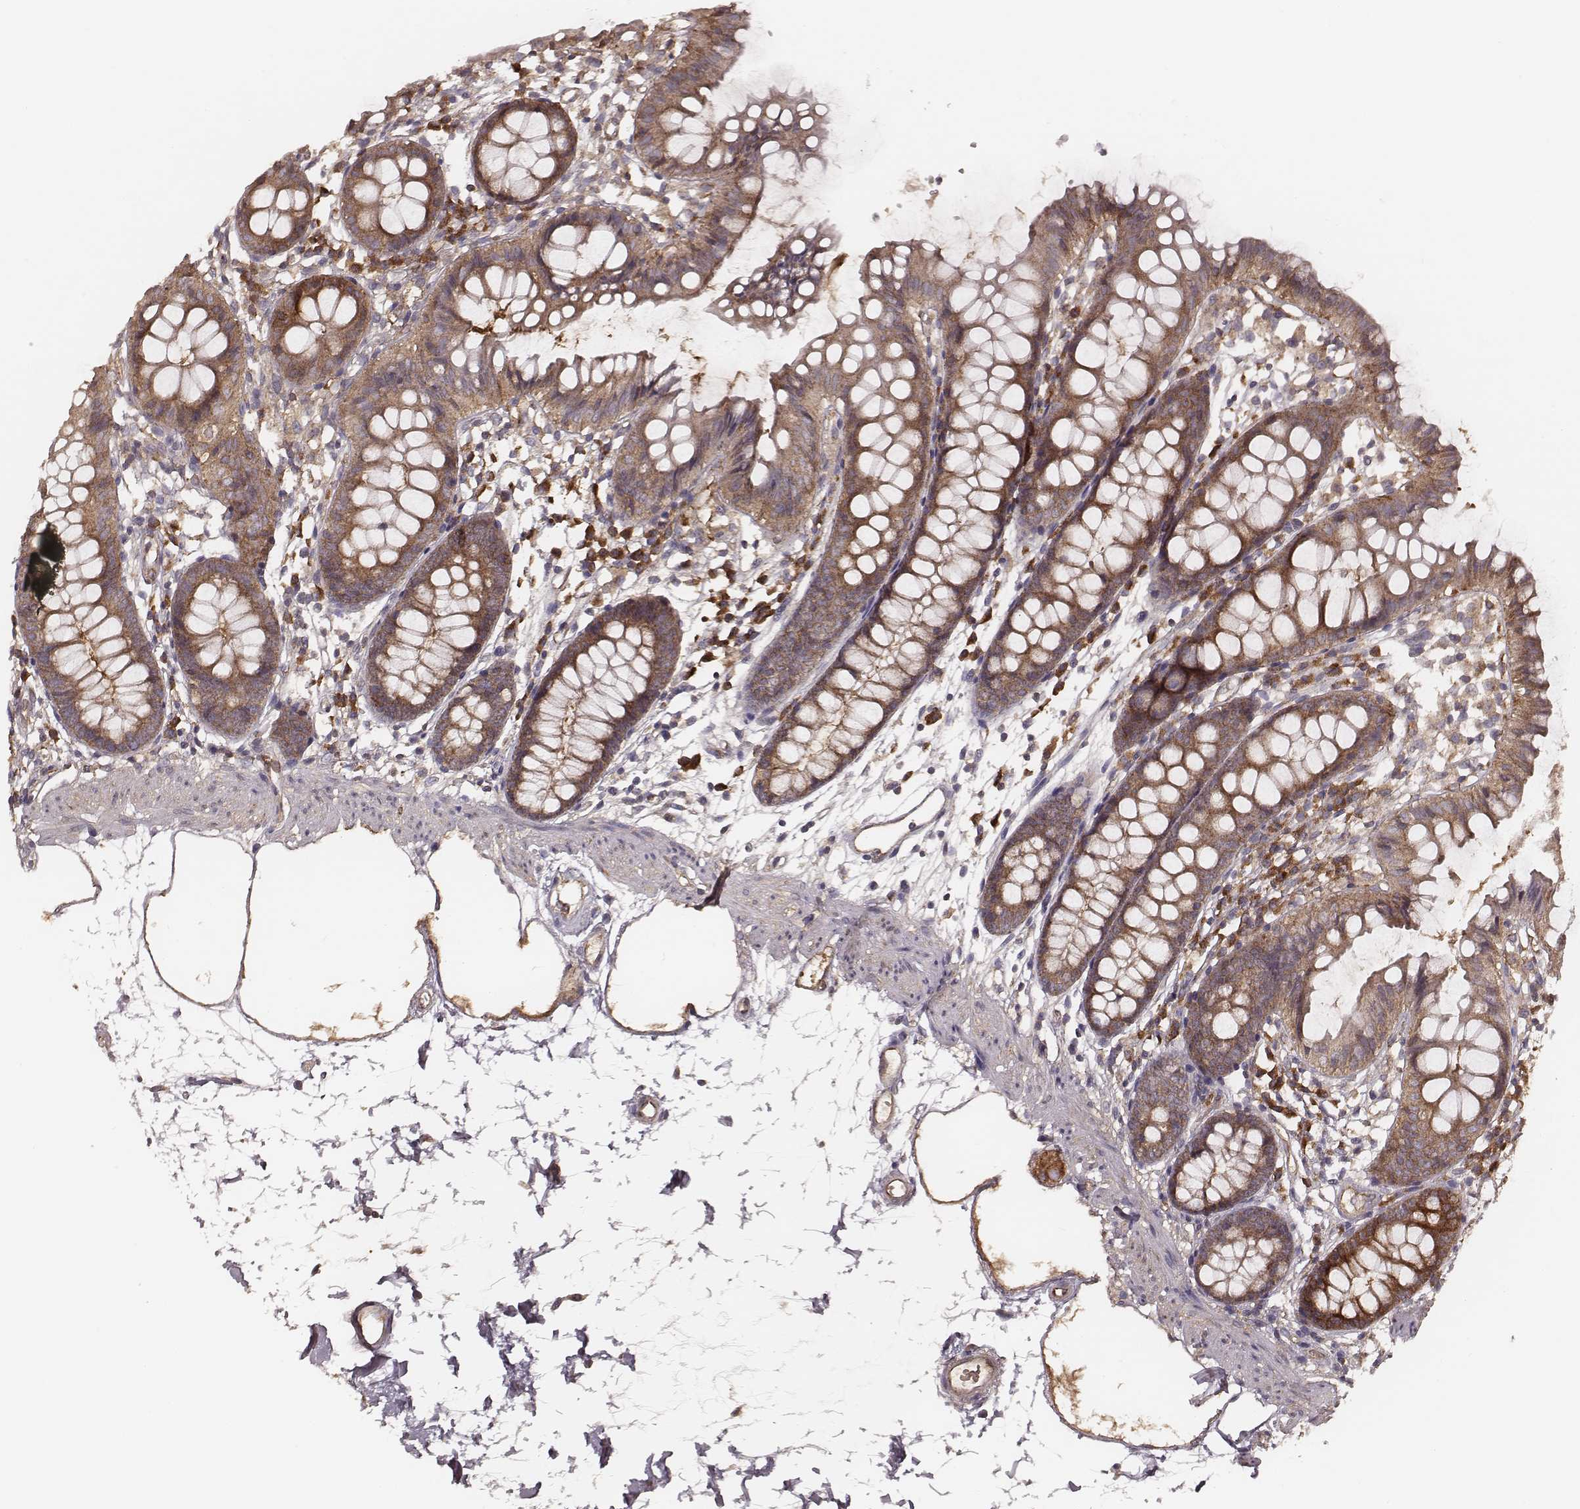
{"staining": {"intensity": "moderate", "quantity": ">75%", "location": "cytoplasmic/membranous"}, "tissue": "colon", "cell_type": "Endothelial cells", "image_type": "normal", "snomed": [{"axis": "morphology", "description": "Normal tissue, NOS"}, {"axis": "topography", "description": "Colon"}], "caption": "Endothelial cells display moderate cytoplasmic/membranous staining in approximately >75% of cells in benign colon. The staining is performed using DAB brown chromogen to label protein expression. The nuclei are counter-stained blue using hematoxylin.", "gene": "CARS1", "patient": {"sex": "female", "age": 84}}